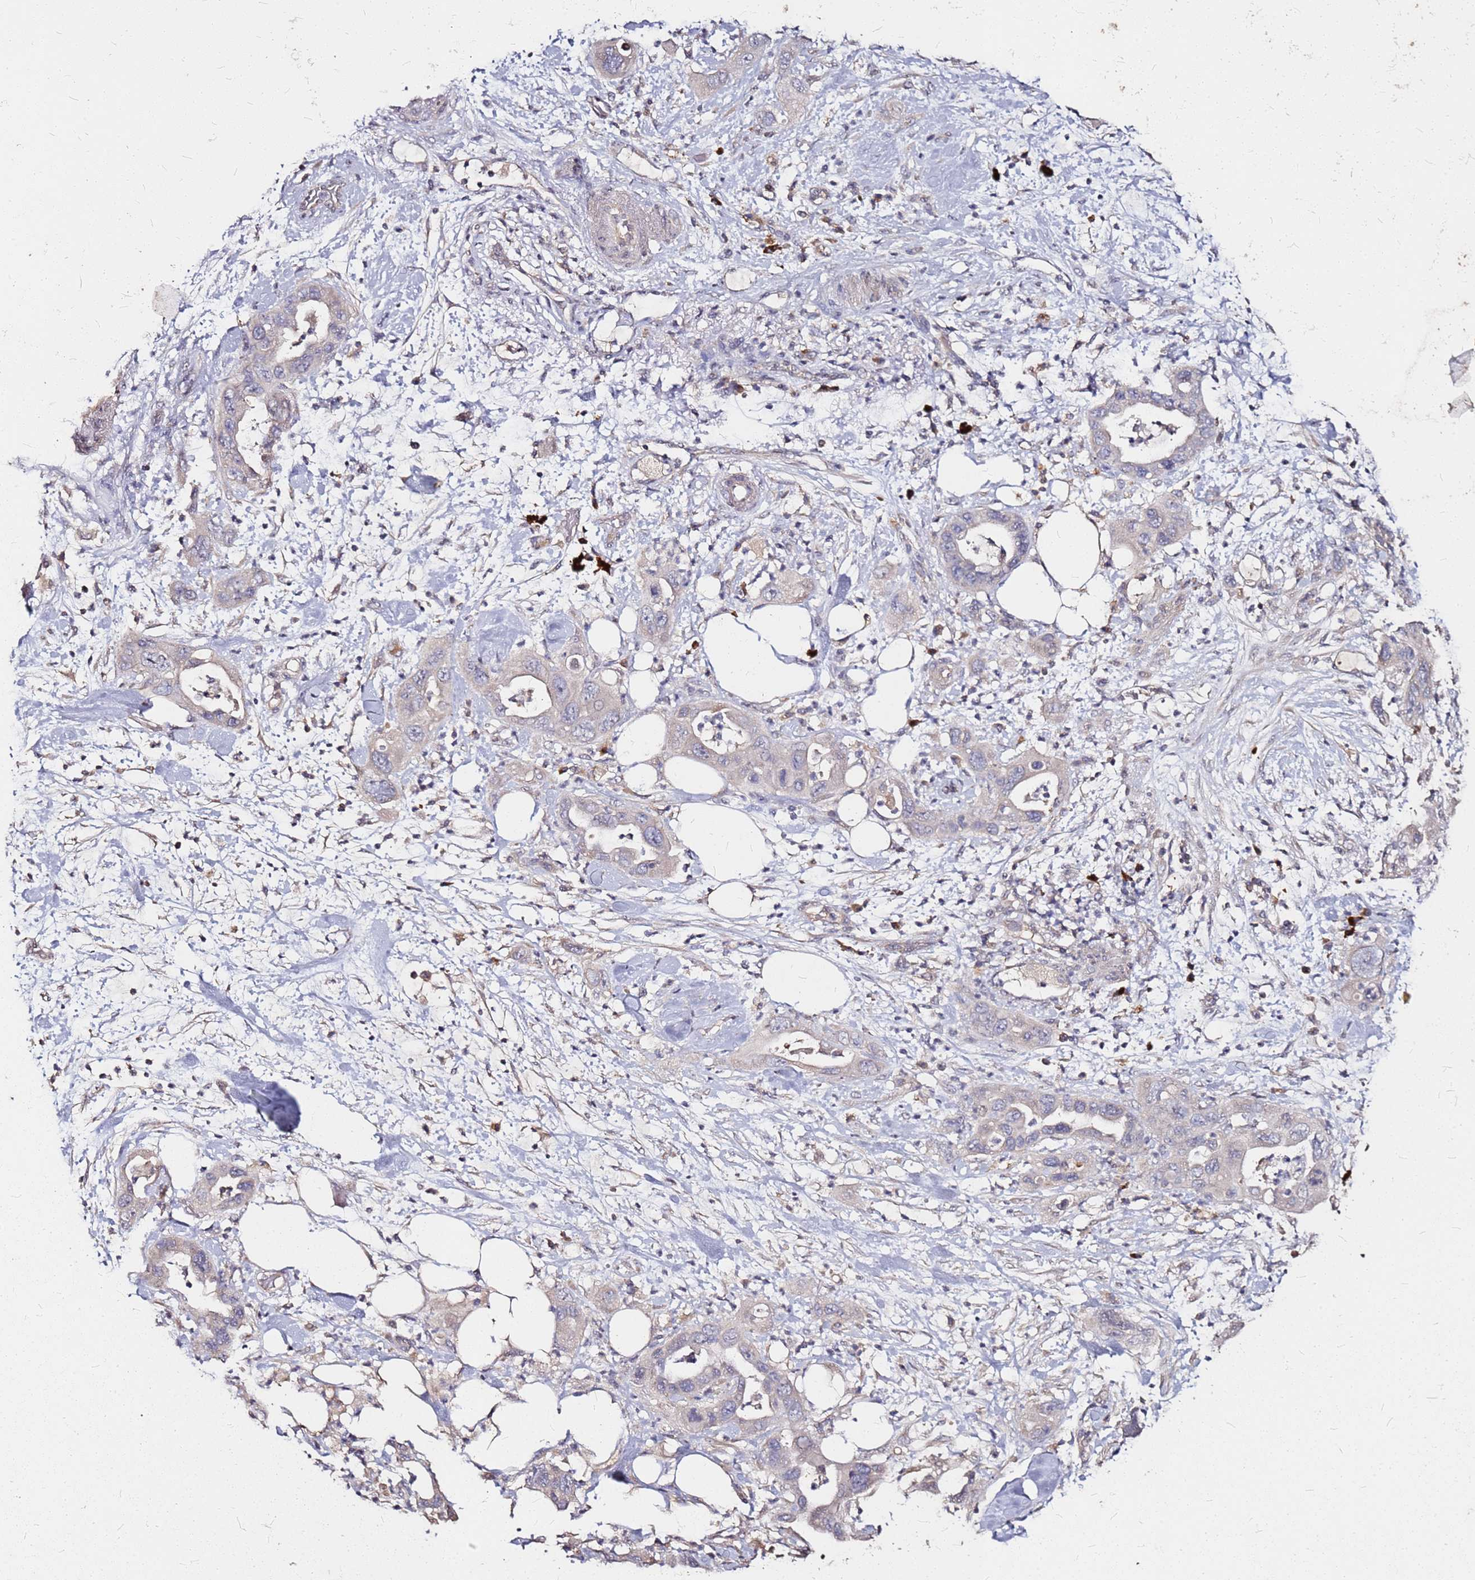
{"staining": {"intensity": "weak", "quantity": "<25%", "location": "cytoplasmic/membranous"}, "tissue": "pancreatic cancer", "cell_type": "Tumor cells", "image_type": "cancer", "snomed": [{"axis": "morphology", "description": "Adenocarcinoma, NOS"}, {"axis": "topography", "description": "Pancreas"}], "caption": "The image demonstrates no significant positivity in tumor cells of pancreatic cancer. (DAB (3,3'-diaminobenzidine) immunohistochemistry with hematoxylin counter stain).", "gene": "DCDC2C", "patient": {"sex": "female", "age": 71}}